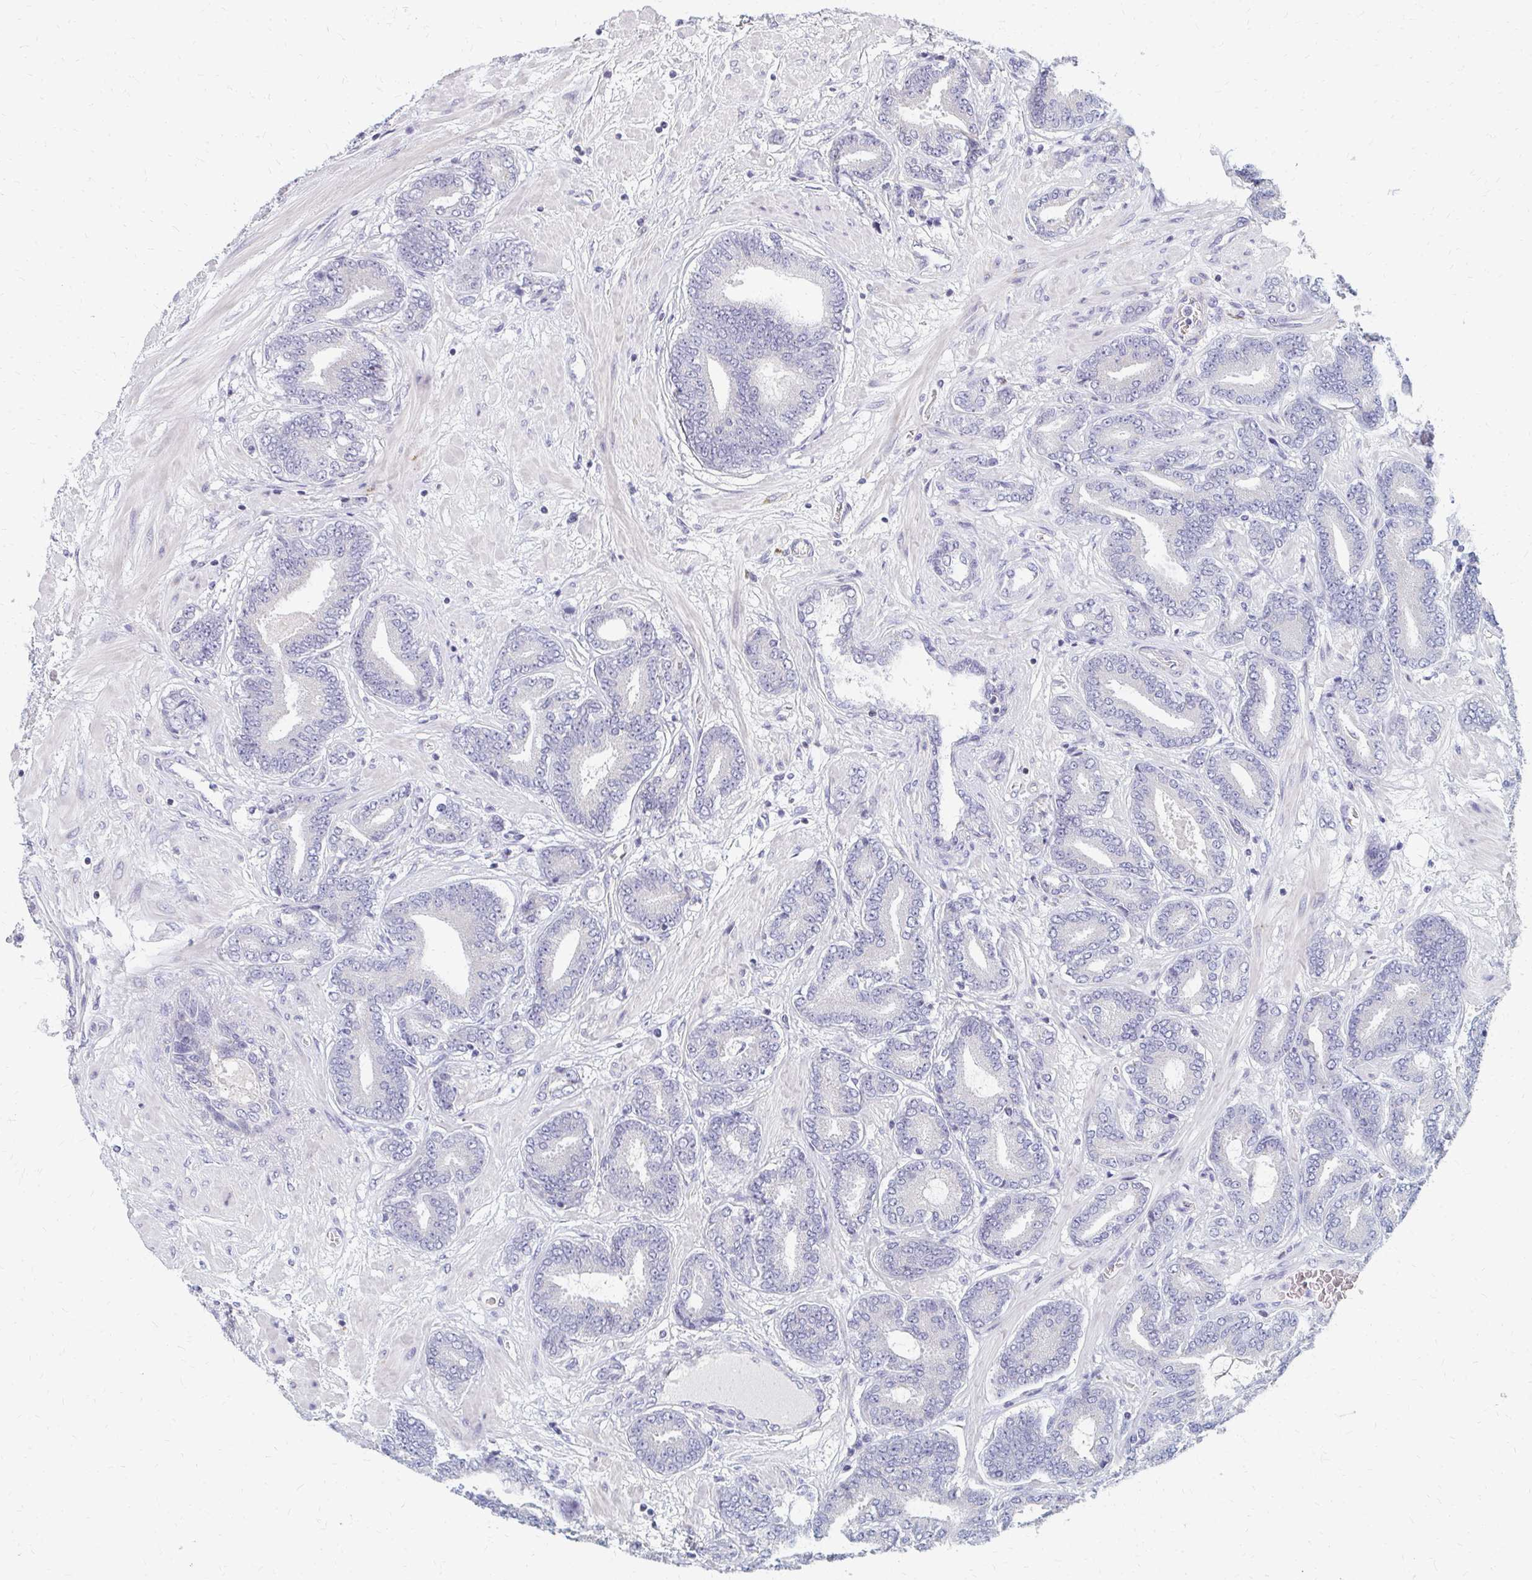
{"staining": {"intensity": "negative", "quantity": "none", "location": "none"}, "tissue": "prostate cancer", "cell_type": "Tumor cells", "image_type": "cancer", "snomed": [{"axis": "morphology", "description": "Adenocarcinoma, High grade"}, {"axis": "topography", "description": "Prostate"}], "caption": "This is a image of immunohistochemistry (IHC) staining of prostate cancer (adenocarcinoma (high-grade)), which shows no expression in tumor cells.", "gene": "OR10V1", "patient": {"sex": "male", "age": 62}}